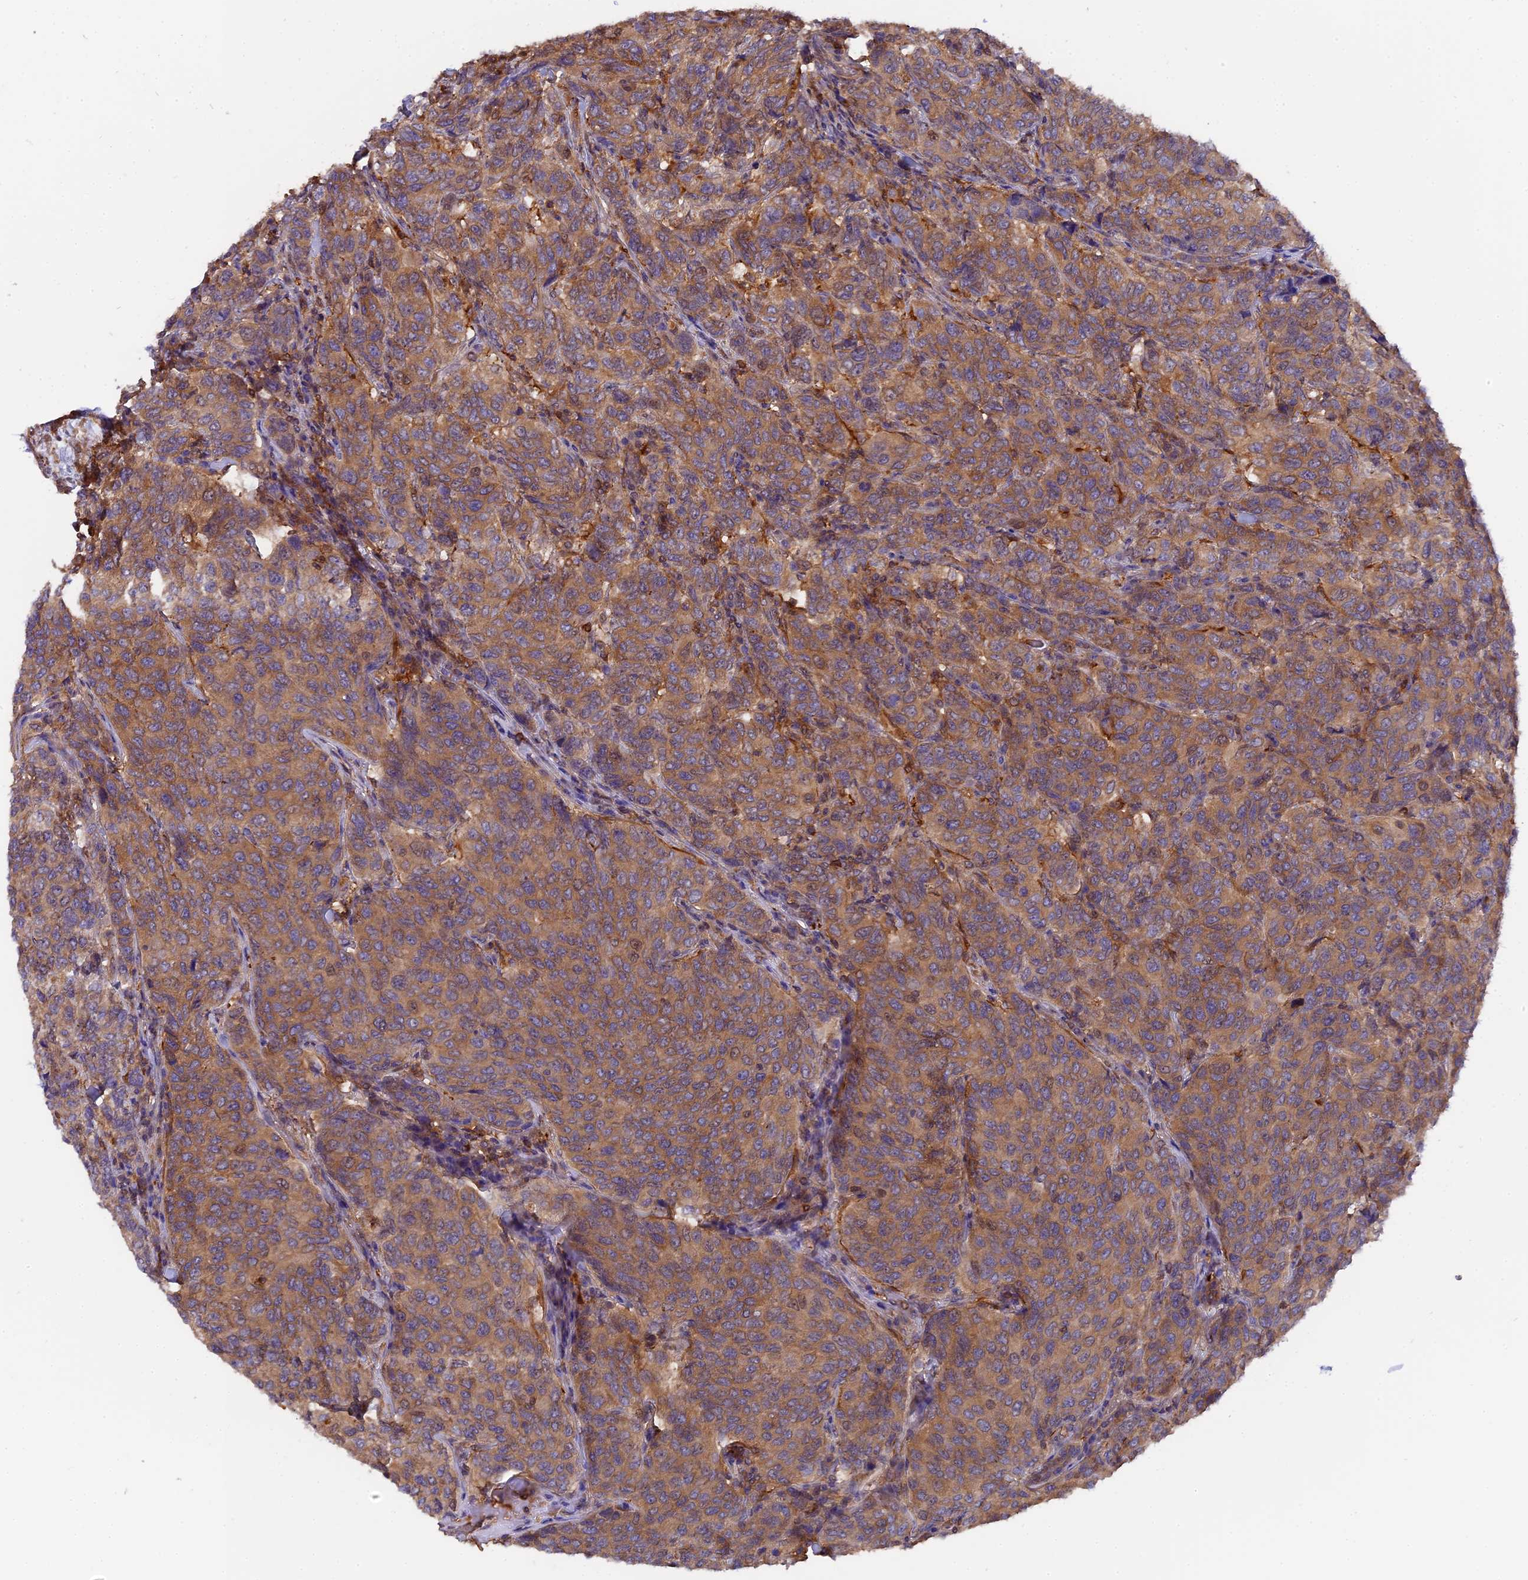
{"staining": {"intensity": "moderate", "quantity": ">75%", "location": "cytoplasmic/membranous"}, "tissue": "breast cancer", "cell_type": "Tumor cells", "image_type": "cancer", "snomed": [{"axis": "morphology", "description": "Duct carcinoma"}, {"axis": "topography", "description": "Breast"}], "caption": "Brown immunohistochemical staining in human breast cancer displays moderate cytoplasmic/membranous expression in about >75% of tumor cells.", "gene": "FAM118B", "patient": {"sex": "female", "age": 55}}